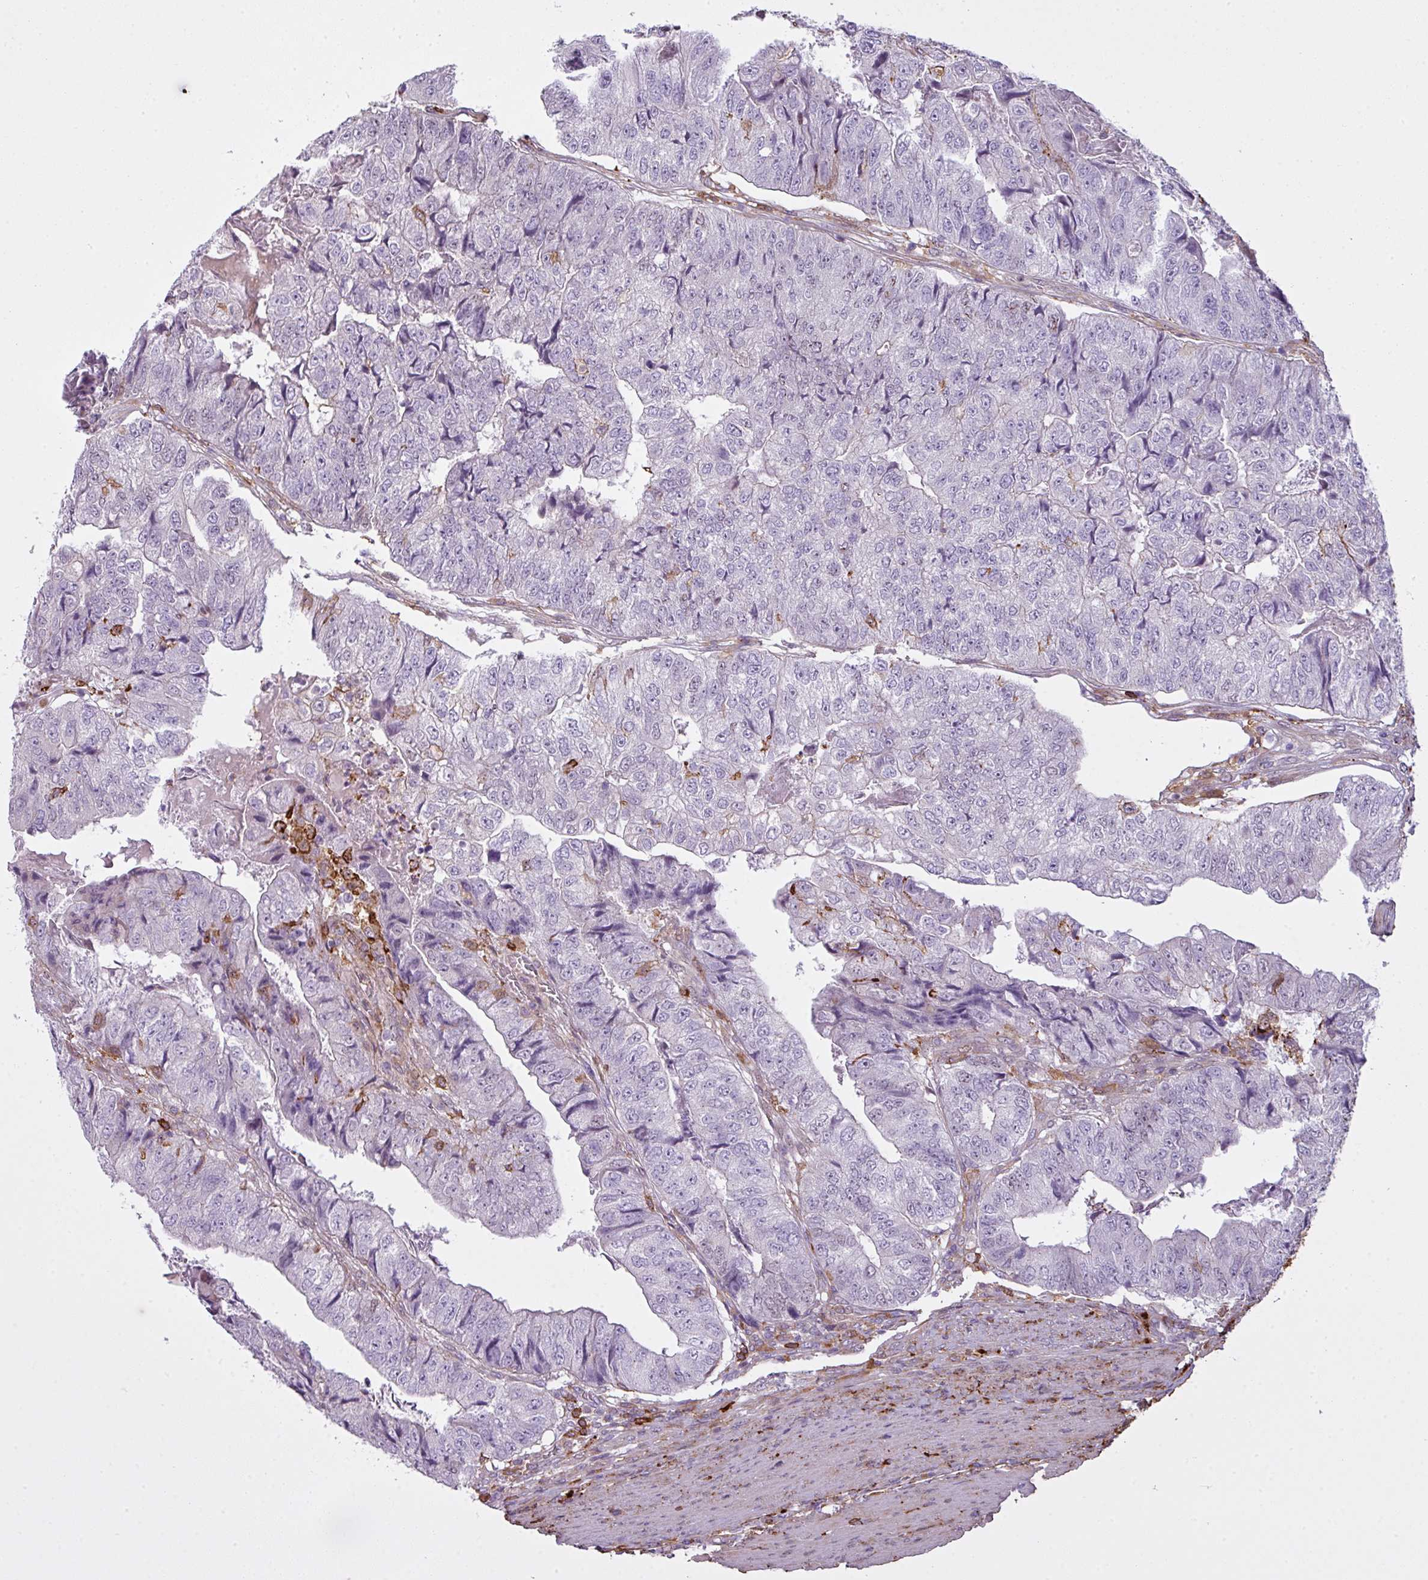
{"staining": {"intensity": "negative", "quantity": "none", "location": "none"}, "tissue": "colorectal cancer", "cell_type": "Tumor cells", "image_type": "cancer", "snomed": [{"axis": "morphology", "description": "Adenocarcinoma, NOS"}, {"axis": "topography", "description": "Colon"}], "caption": "High magnification brightfield microscopy of adenocarcinoma (colorectal) stained with DAB (brown) and counterstained with hematoxylin (blue): tumor cells show no significant staining. (Stains: DAB IHC with hematoxylin counter stain, Microscopy: brightfield microscopy at high magnification).", "gene": "COL8A1", "patient": {"sex": "female", "age": 67}}